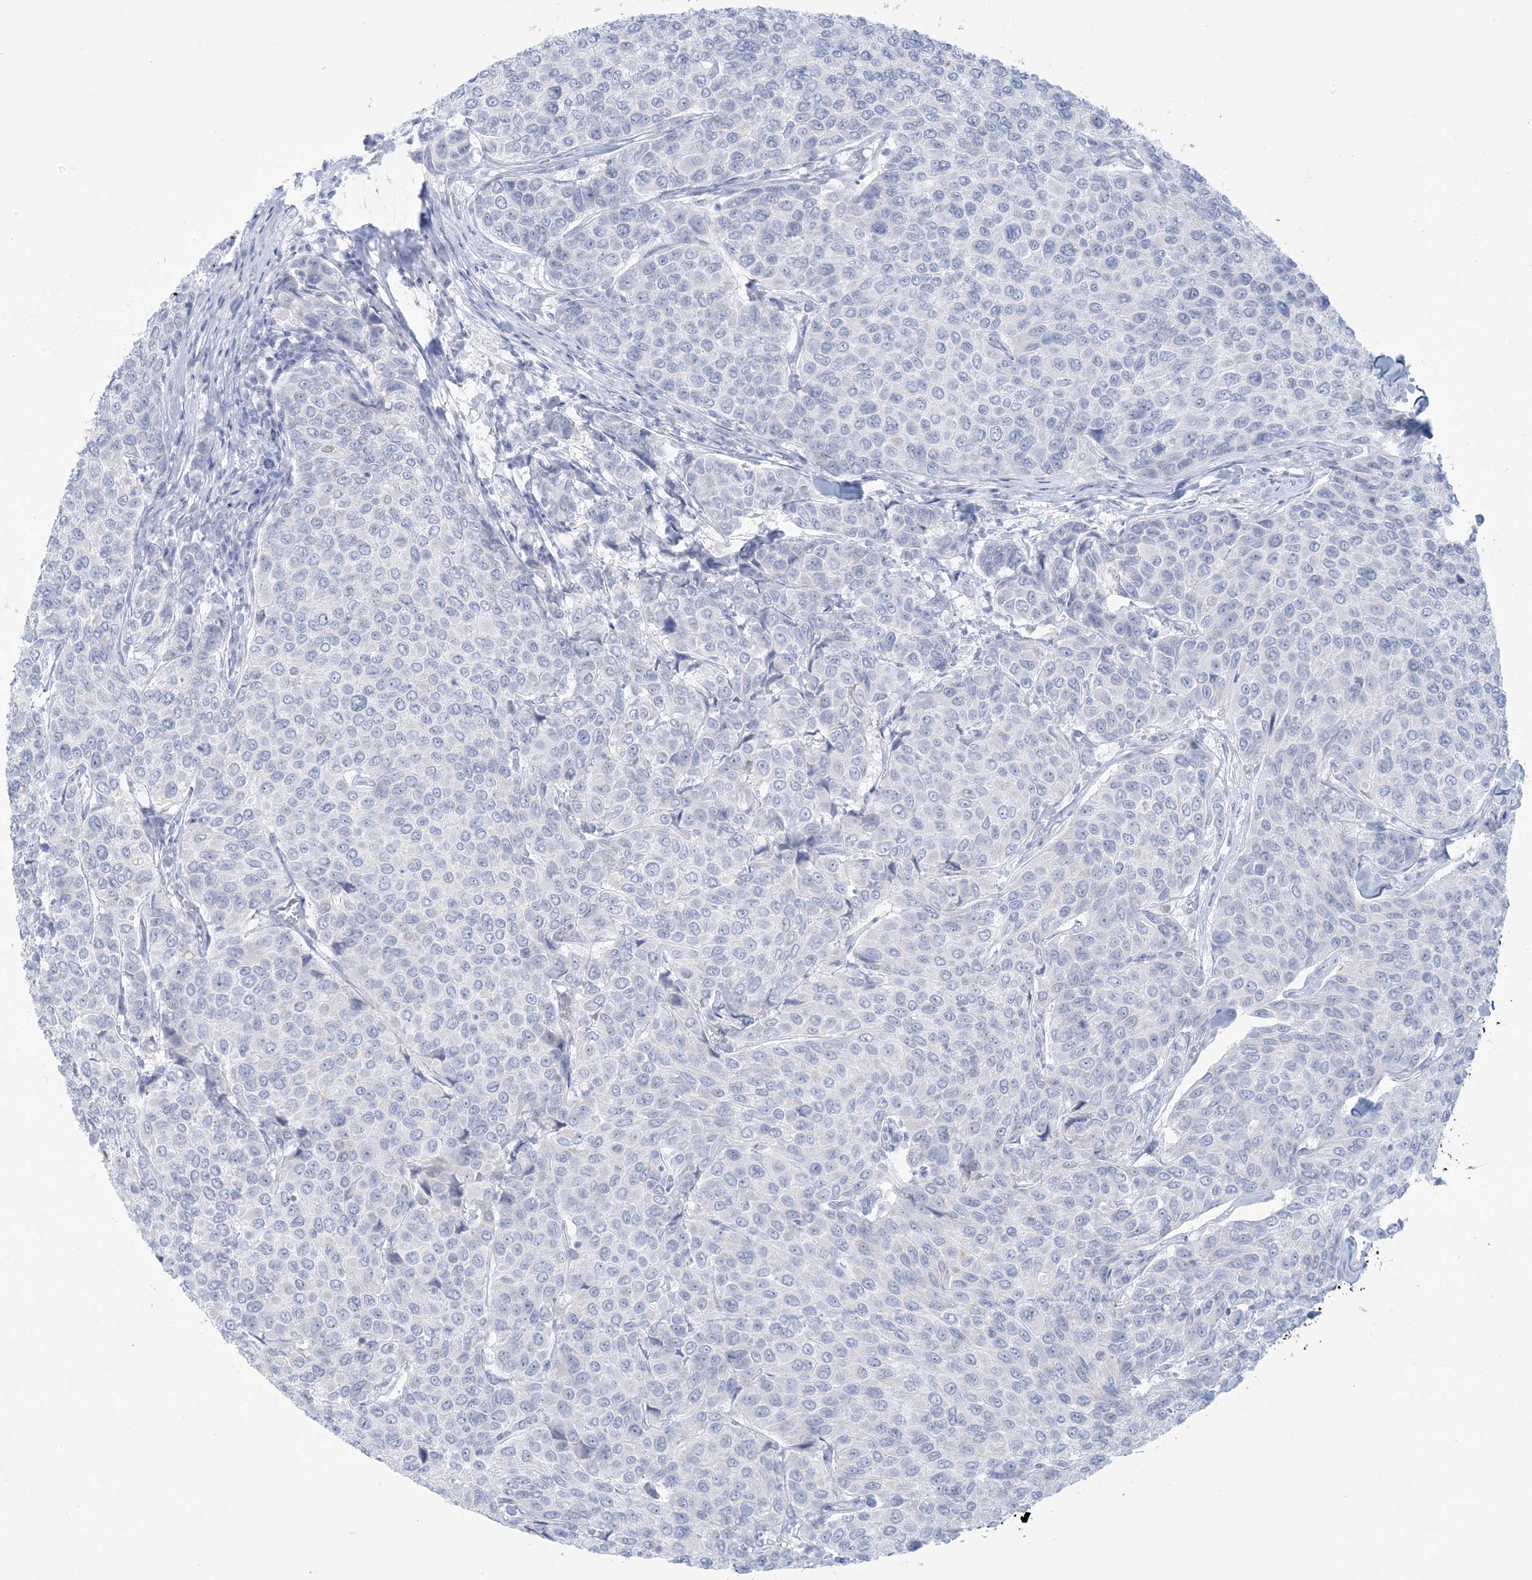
{"staining": {"intensity": "negative", "quantity": "none", "location": "none"}, "tissue": "breast cancer", "cell_type": "Tumor cells", "image_type": "cancer", "snomed": [{"axis": "morphology", "description": "Duct carcinoma"}, {"axis": "topography", "description": "Breast"}], "caption": "Human breast cancer stained for a protein using IHC demonstrates no staining in tumor cells.", "gene": "AGXT", "patient": {"sex": "female", "age": 55}}